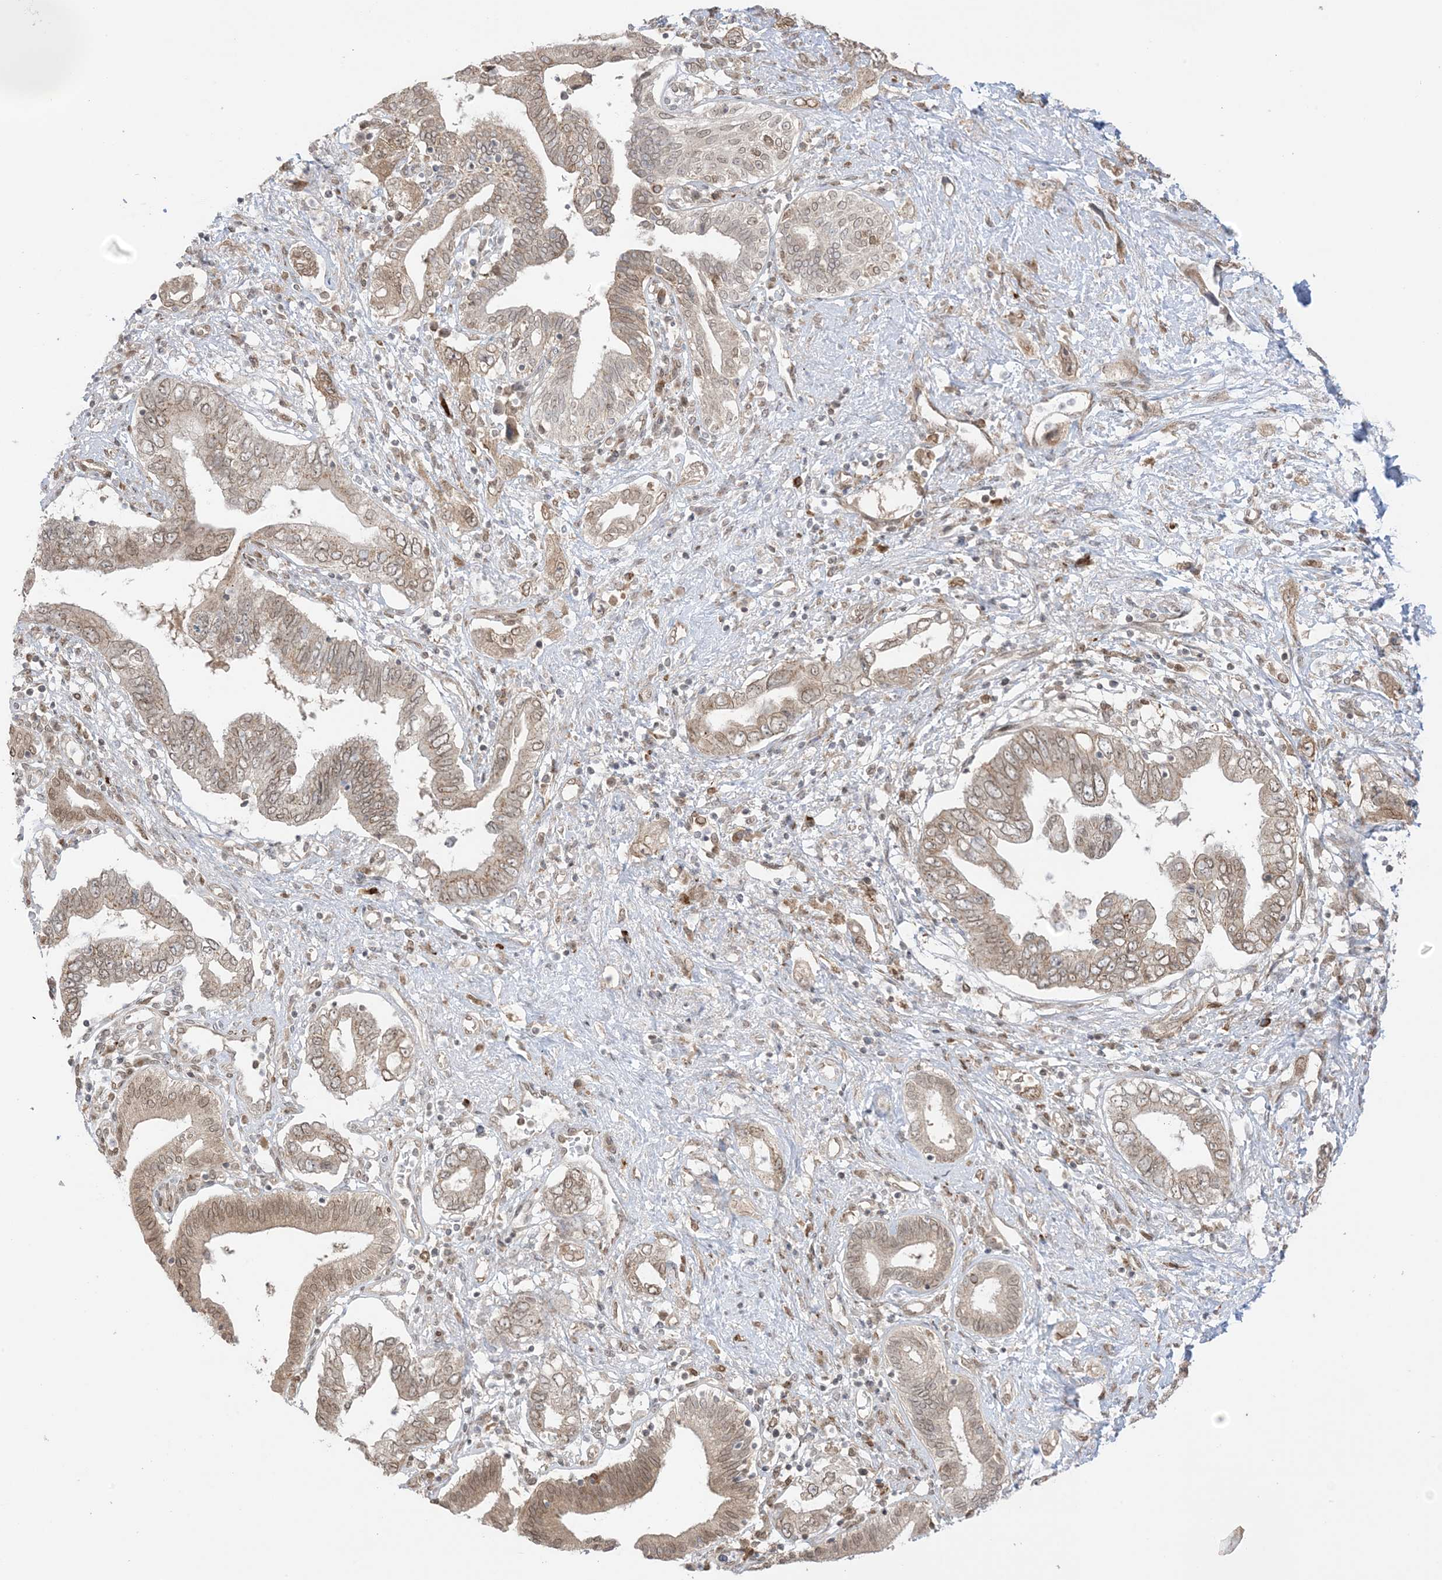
{"staining": {"intensity": "moderate", "quantity": ">75%", "location": "cytoplasmic/membranous,nuclear"}, "tissue": "pancreatic cancer", "cell_type": "Tumor cells", "image_type": "cancer", "snomed": [{"axis": "morphology", "description": "Adenocarcinoma, NOS"}, {"axis": "topography", "description": "Pancreas"}], "caption": "The immunohistochemical stain highlights moderate cytoplasmic/membranous and nuclear positivity in tumor cells of adenocarcinoma (pancreatic) tissue.", "gene": "UBE2E2", "patient": {"sex": "female", "age": 73}}